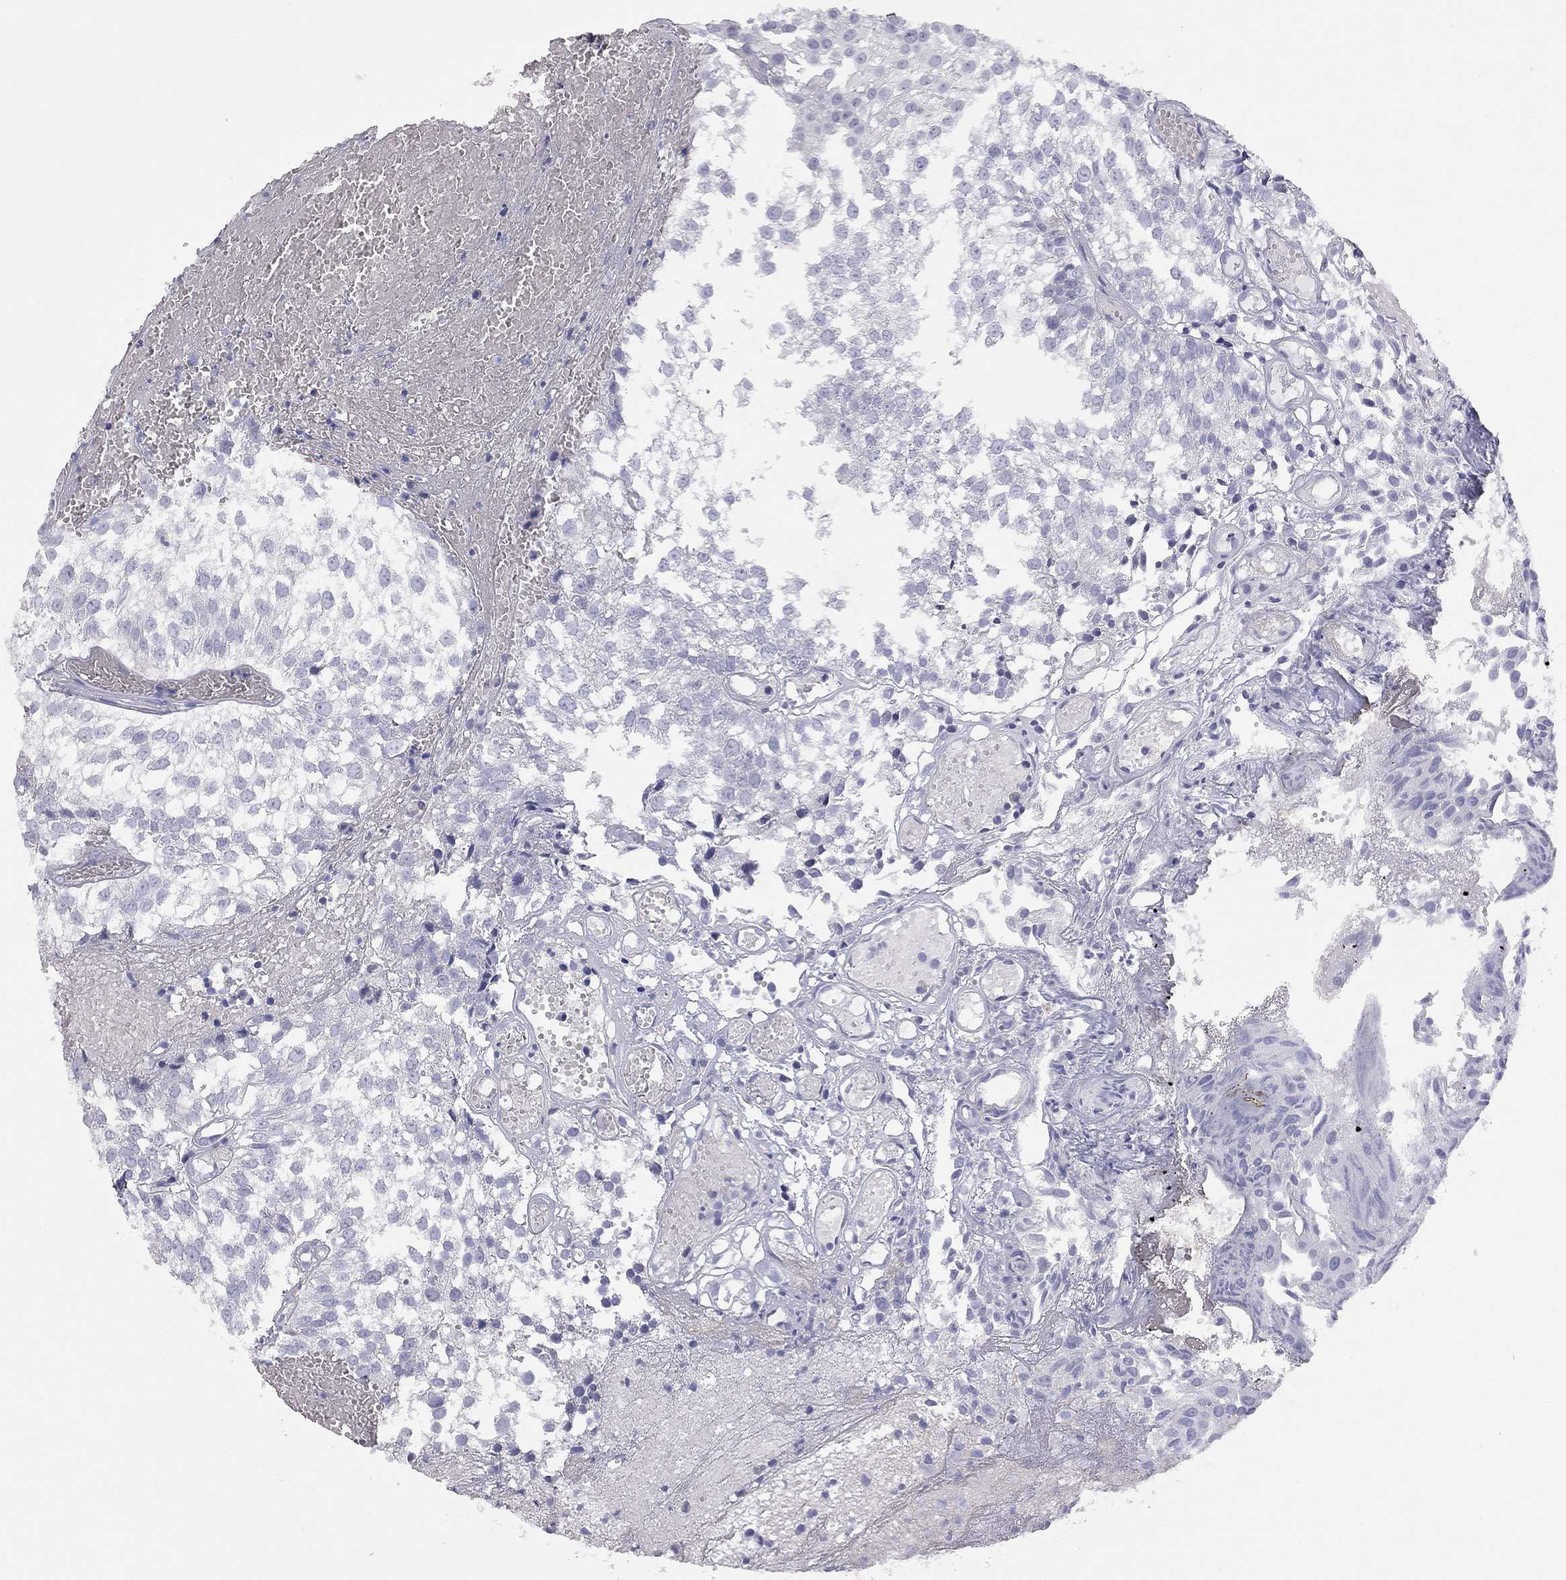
{"staining": {"intensity": "negative", "quantity": "none", "location": "none"}, "tissue": "urothelial cancer", "cell_type": "Tumor cells", "image_type": "cancer", "snomed": [{"axis": "morphology", "description": "Urothelial carcinoma, Low grade"}, {"axis": "topography", "description": "Urinary bladder"}], "caption": "Immunohistochemistry micrograph of neoplastic tissue: urothelial cancer stained with DAB (3,3'-diaminobenzidine) shows no significant protein positivity in tumor cells.", "gene": "ADCYAP1", "patient": {"sex": "male", "age": 79}}